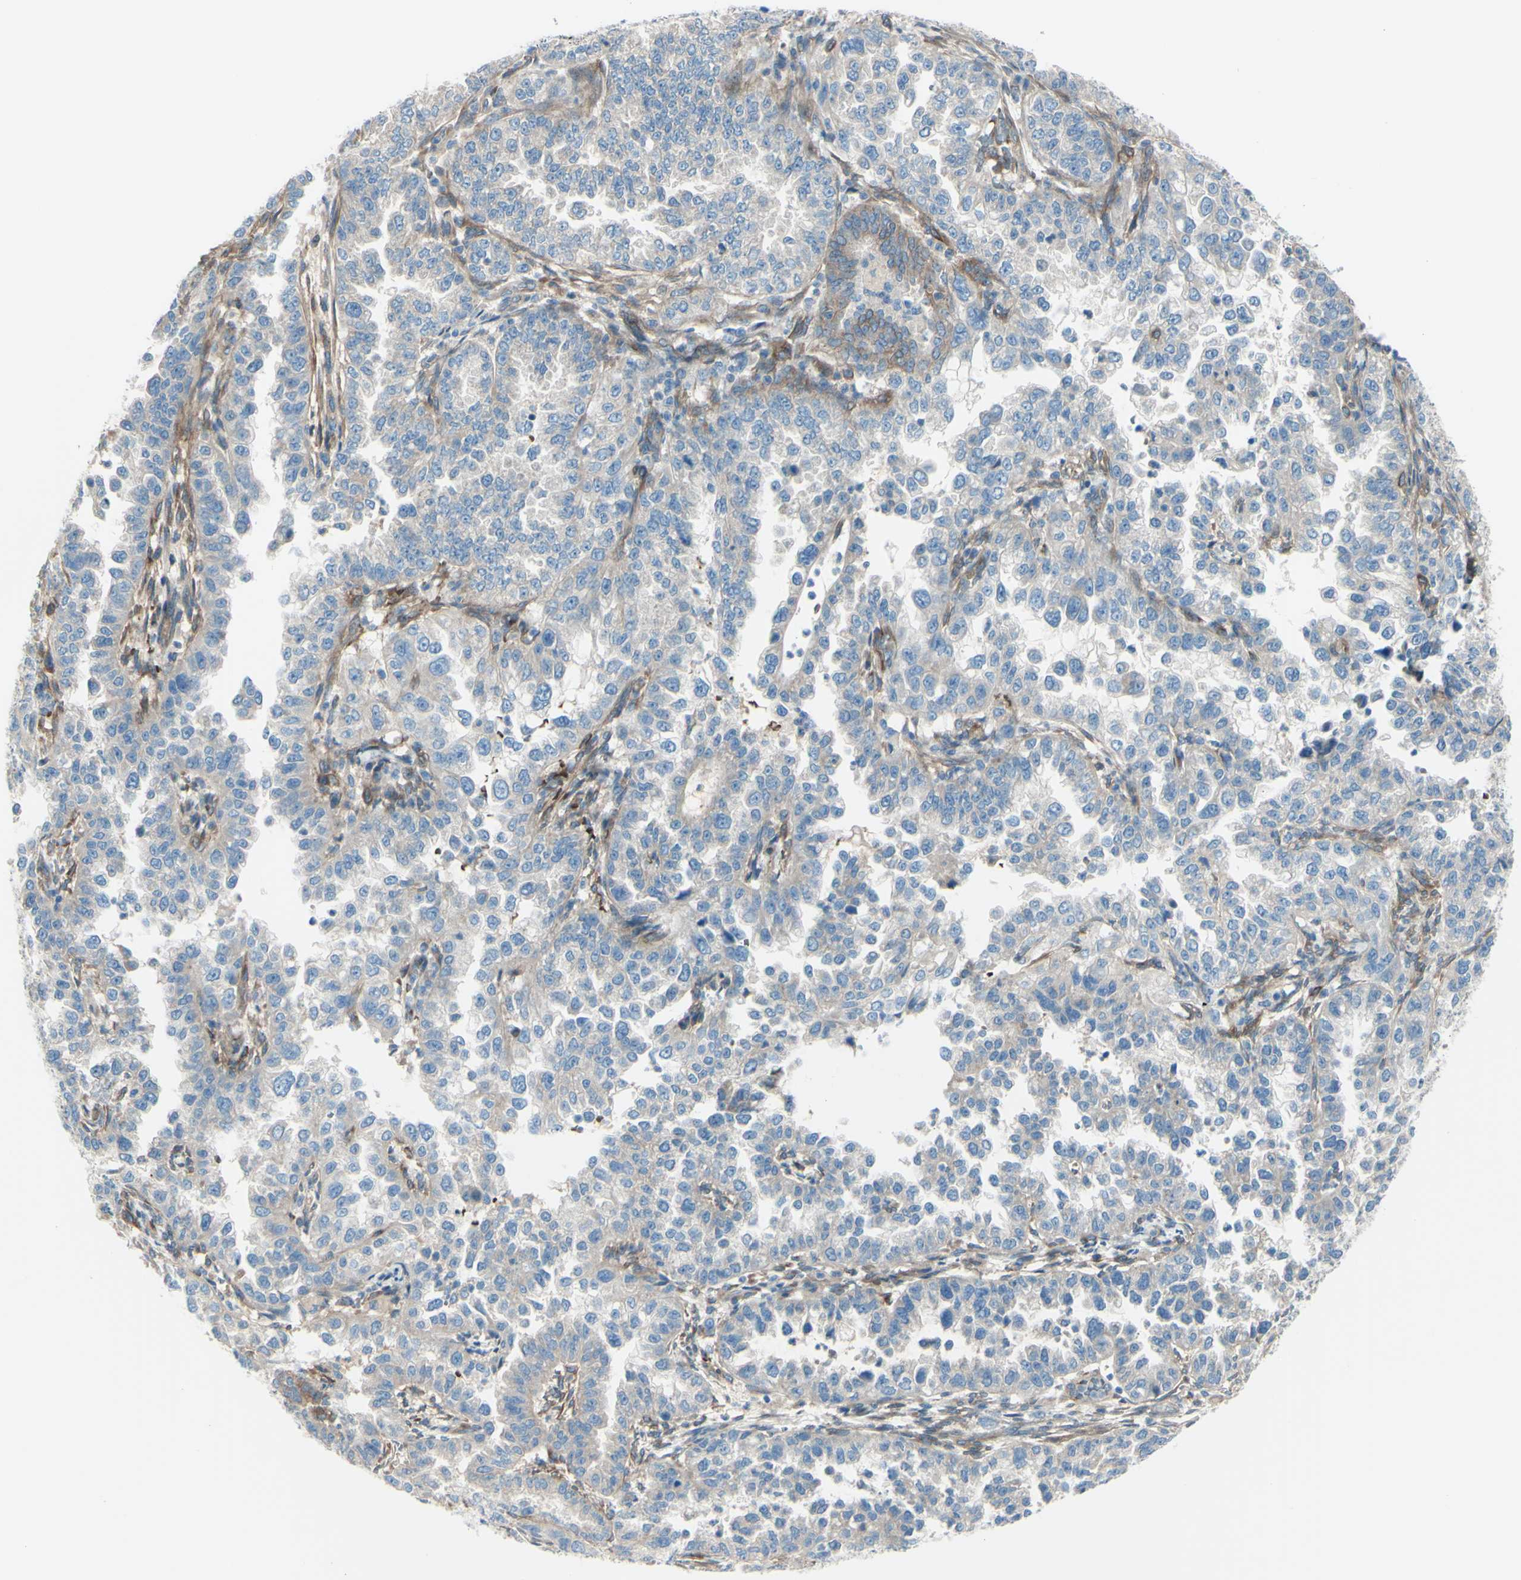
{"staining": {"intensity": "weak", "quantity": ">75%", "location": "cytoplasmic/membranous"}, "tissue": "endometrial cancer", "cell_type": "Tumor cells", "image_type": "cancer", "snomed": [{"axis": "morphology", "description": "Adenocarcinoma, NOS"}, {"axis": "topography", "description": "Endometrium"}], "caption": "Human endometrial cancer (adenocarcinoma) stained for a protein (brown) reveals weak cytoplasmic/membranous positive positivity in approximately >75% of tumor cells.", "gene": "PCDHGA2", "patient": {"sex": "female", "age": 85}}